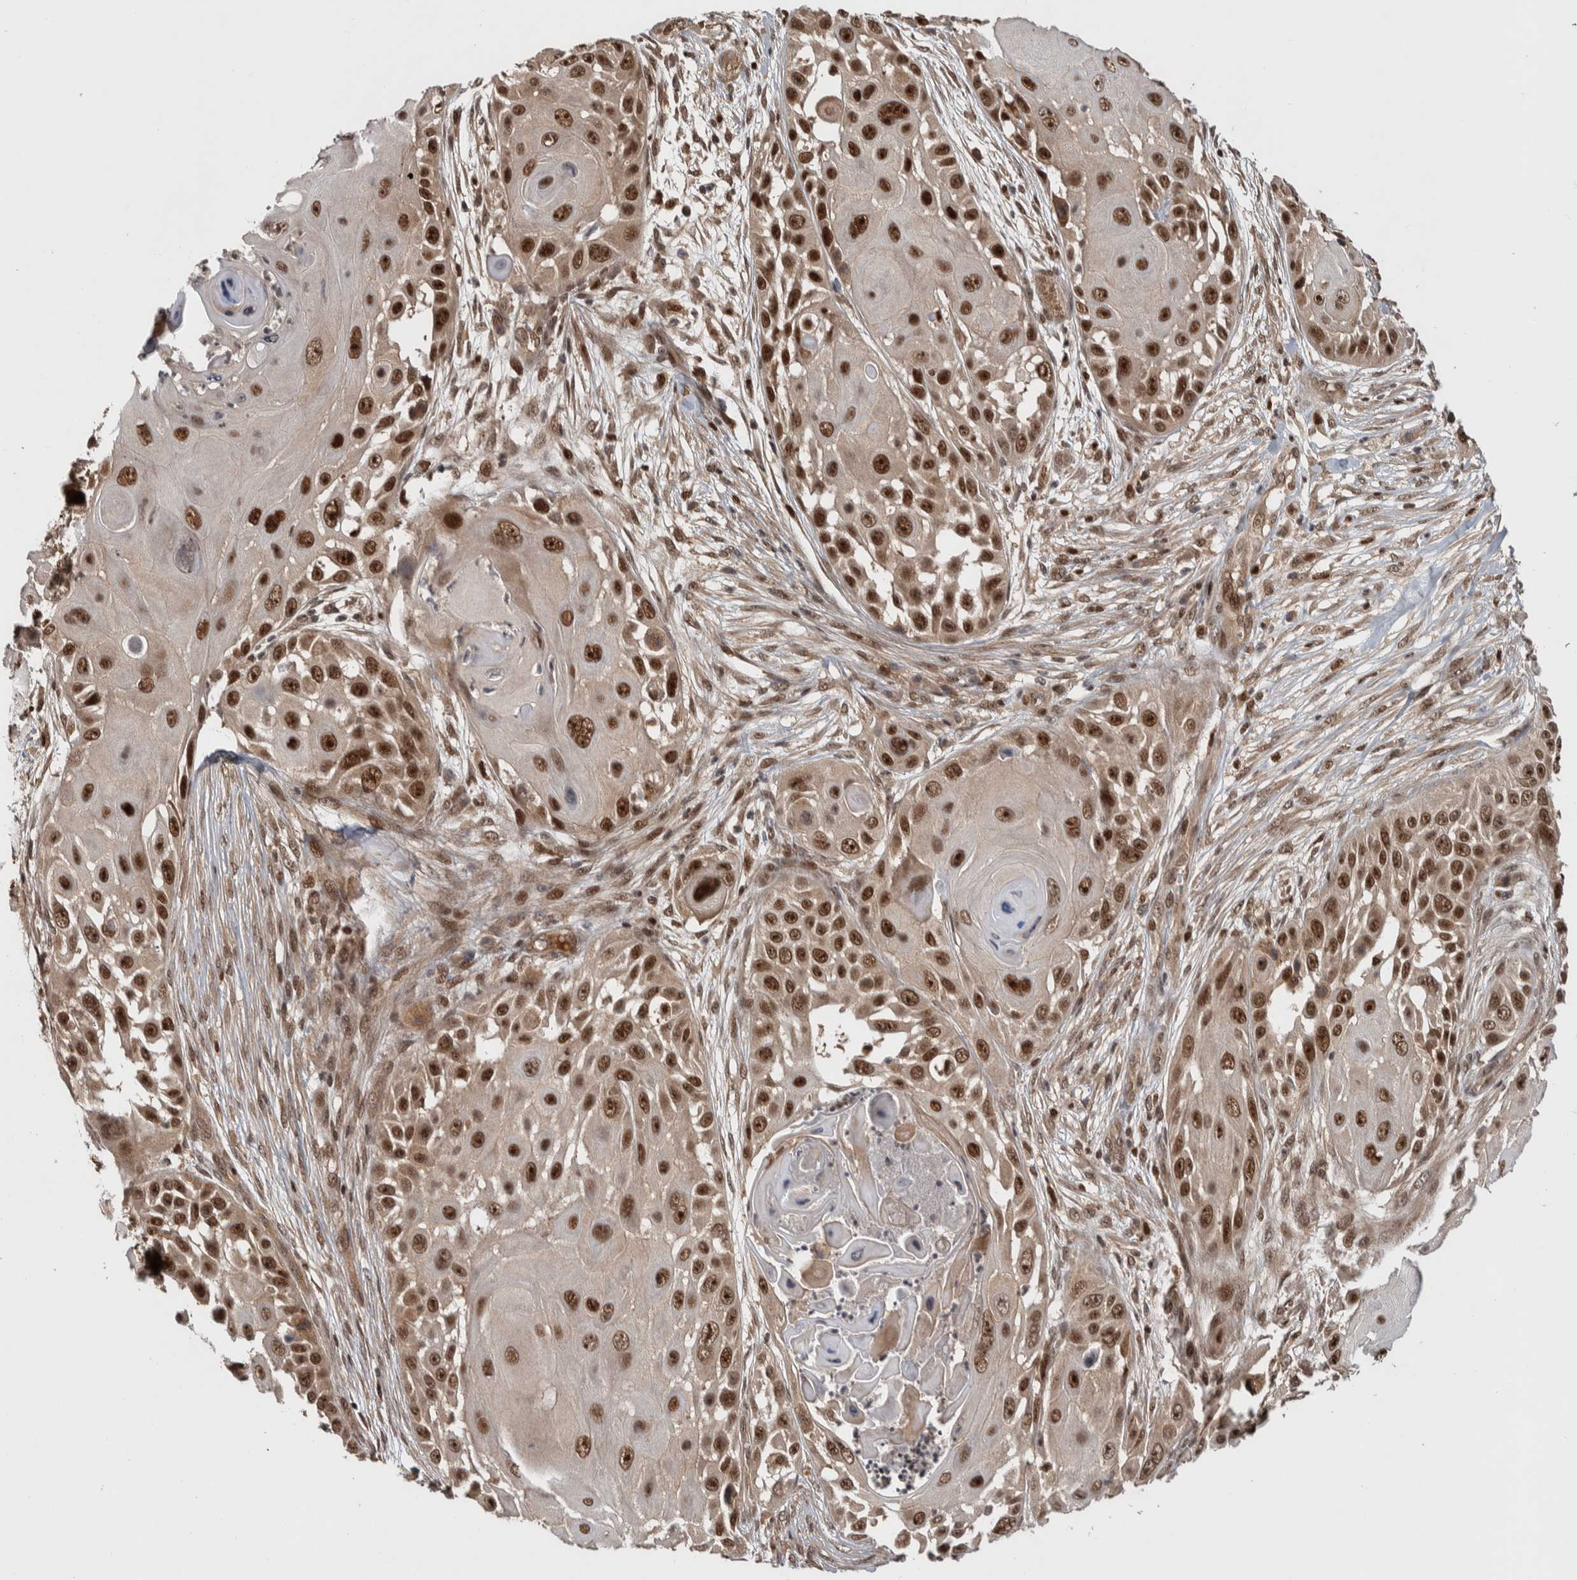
{"staining": {"intensity": "strong", "quantity": ">75%", "location": "nuclear"}, "tissue": "skin cancer", "cell_type": "Tumor cells", "image_type": "cancer", "snomed": [{"axis": "morphology", "description": "Squamous cell carcinoma, NOS"}, {"axis": "topography", "description": "Skin"}], "caption": "Immunohistochemical staining of human skin cancer (squamous cell carcinoma) reveals high levels of strong nuclear protein staining in about >75% of tumor cells. The staining was performed using DAB (3,3'-diaminobenzidine), with brown indicating positive protein expression. Nuclei are stained blue with hematoxylin.", "gene": "RPS6KA4", "patient": {"sex": "female", "age": 44}}